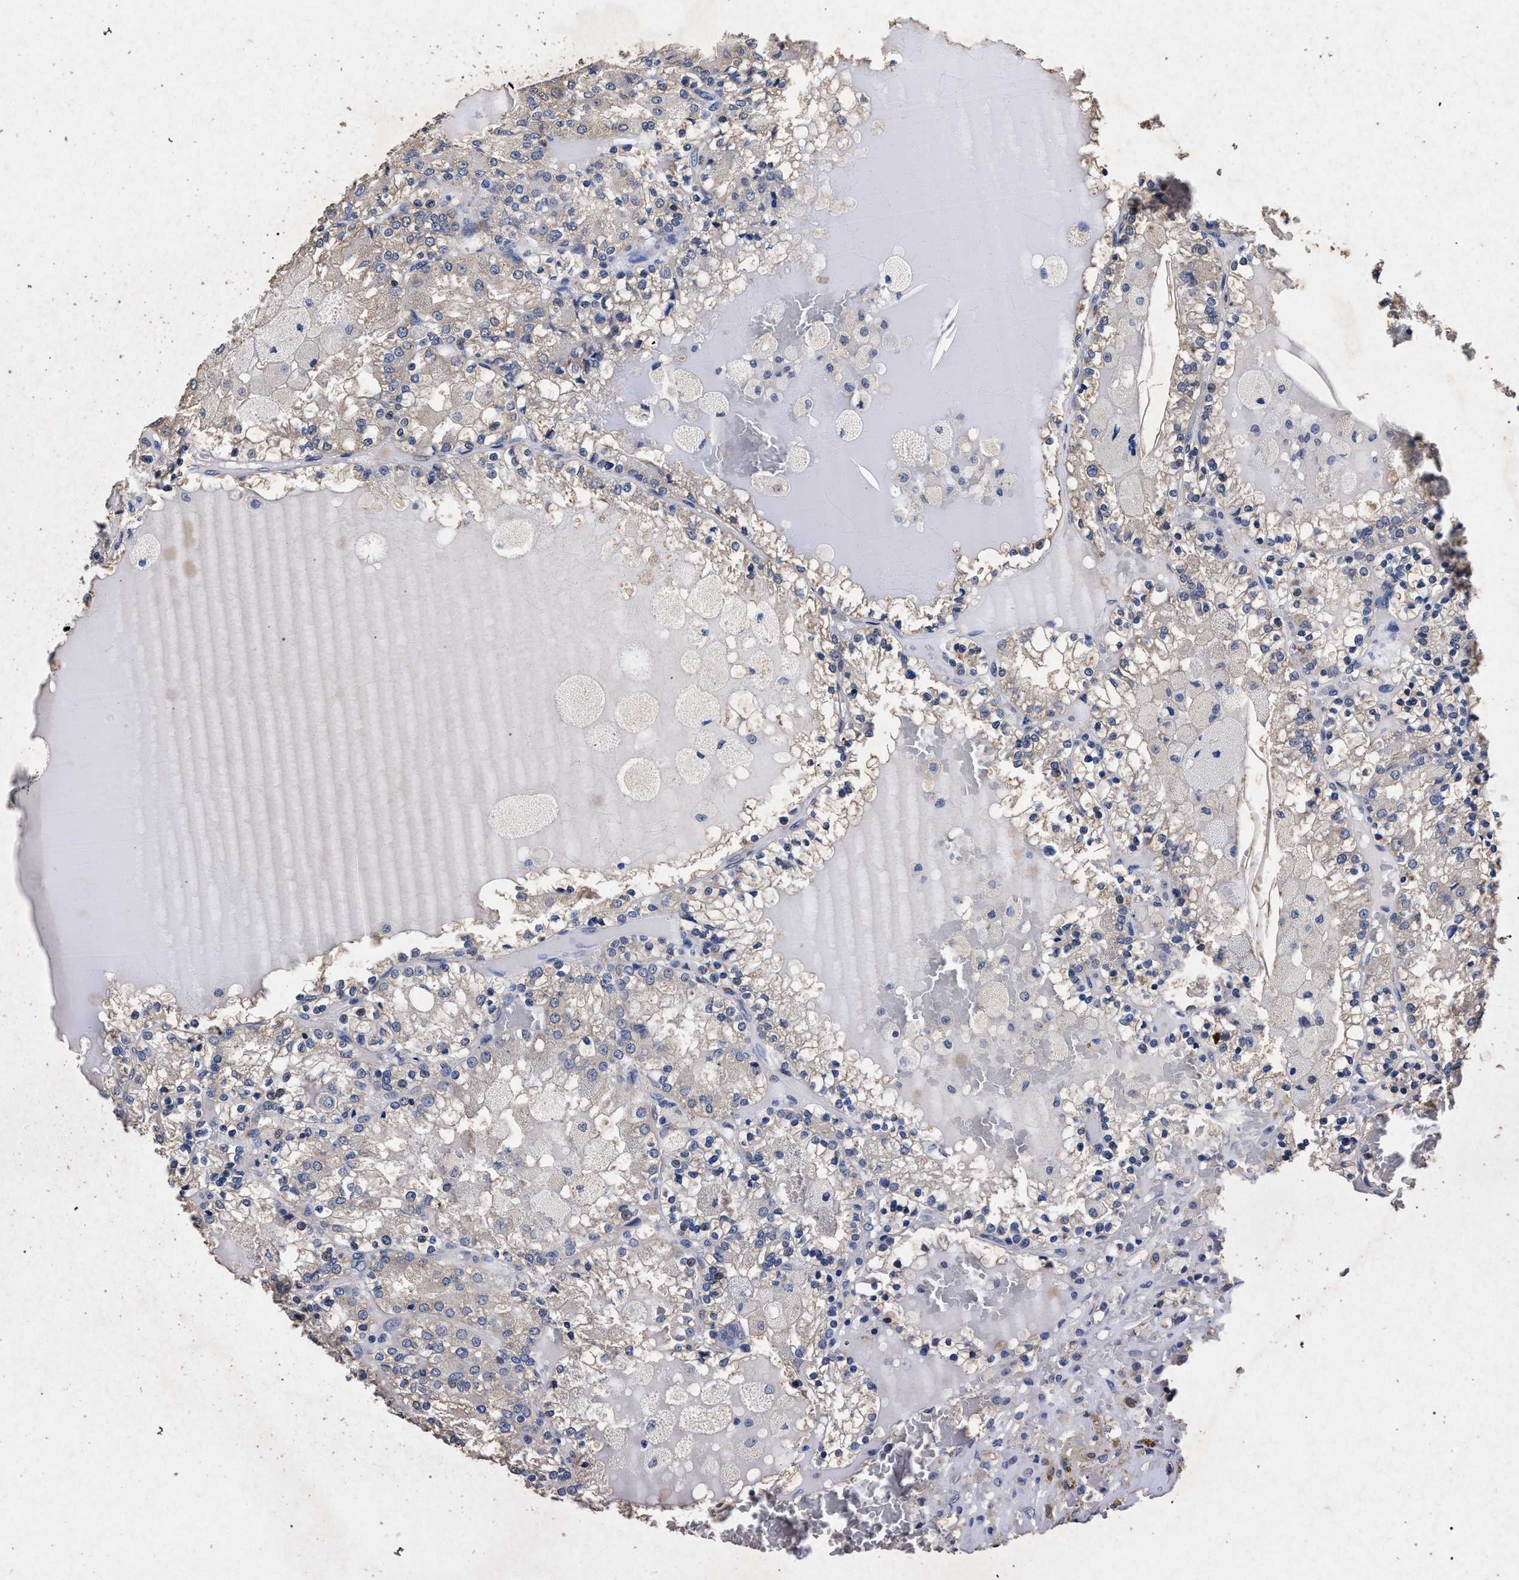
{"staining": {"intensity": "negative", "quantity": "none", "location": "none"}, "tissue": "renal cancer", "cell_type": "Tumor cells", "image_type": "cancer", "snomed": [{"axis": "morphology", "description": "Adenocarcinoma, NOS"}, {"axis": "topography", "description": "Kidney"}], "caption": "An immunohistochemistry photomicrograph of renal cancer is shown. There is no staining in tumor cells of renal cancer.", "gene": "ATP1A2", "patient": {"sex": "female", "age": 56}}